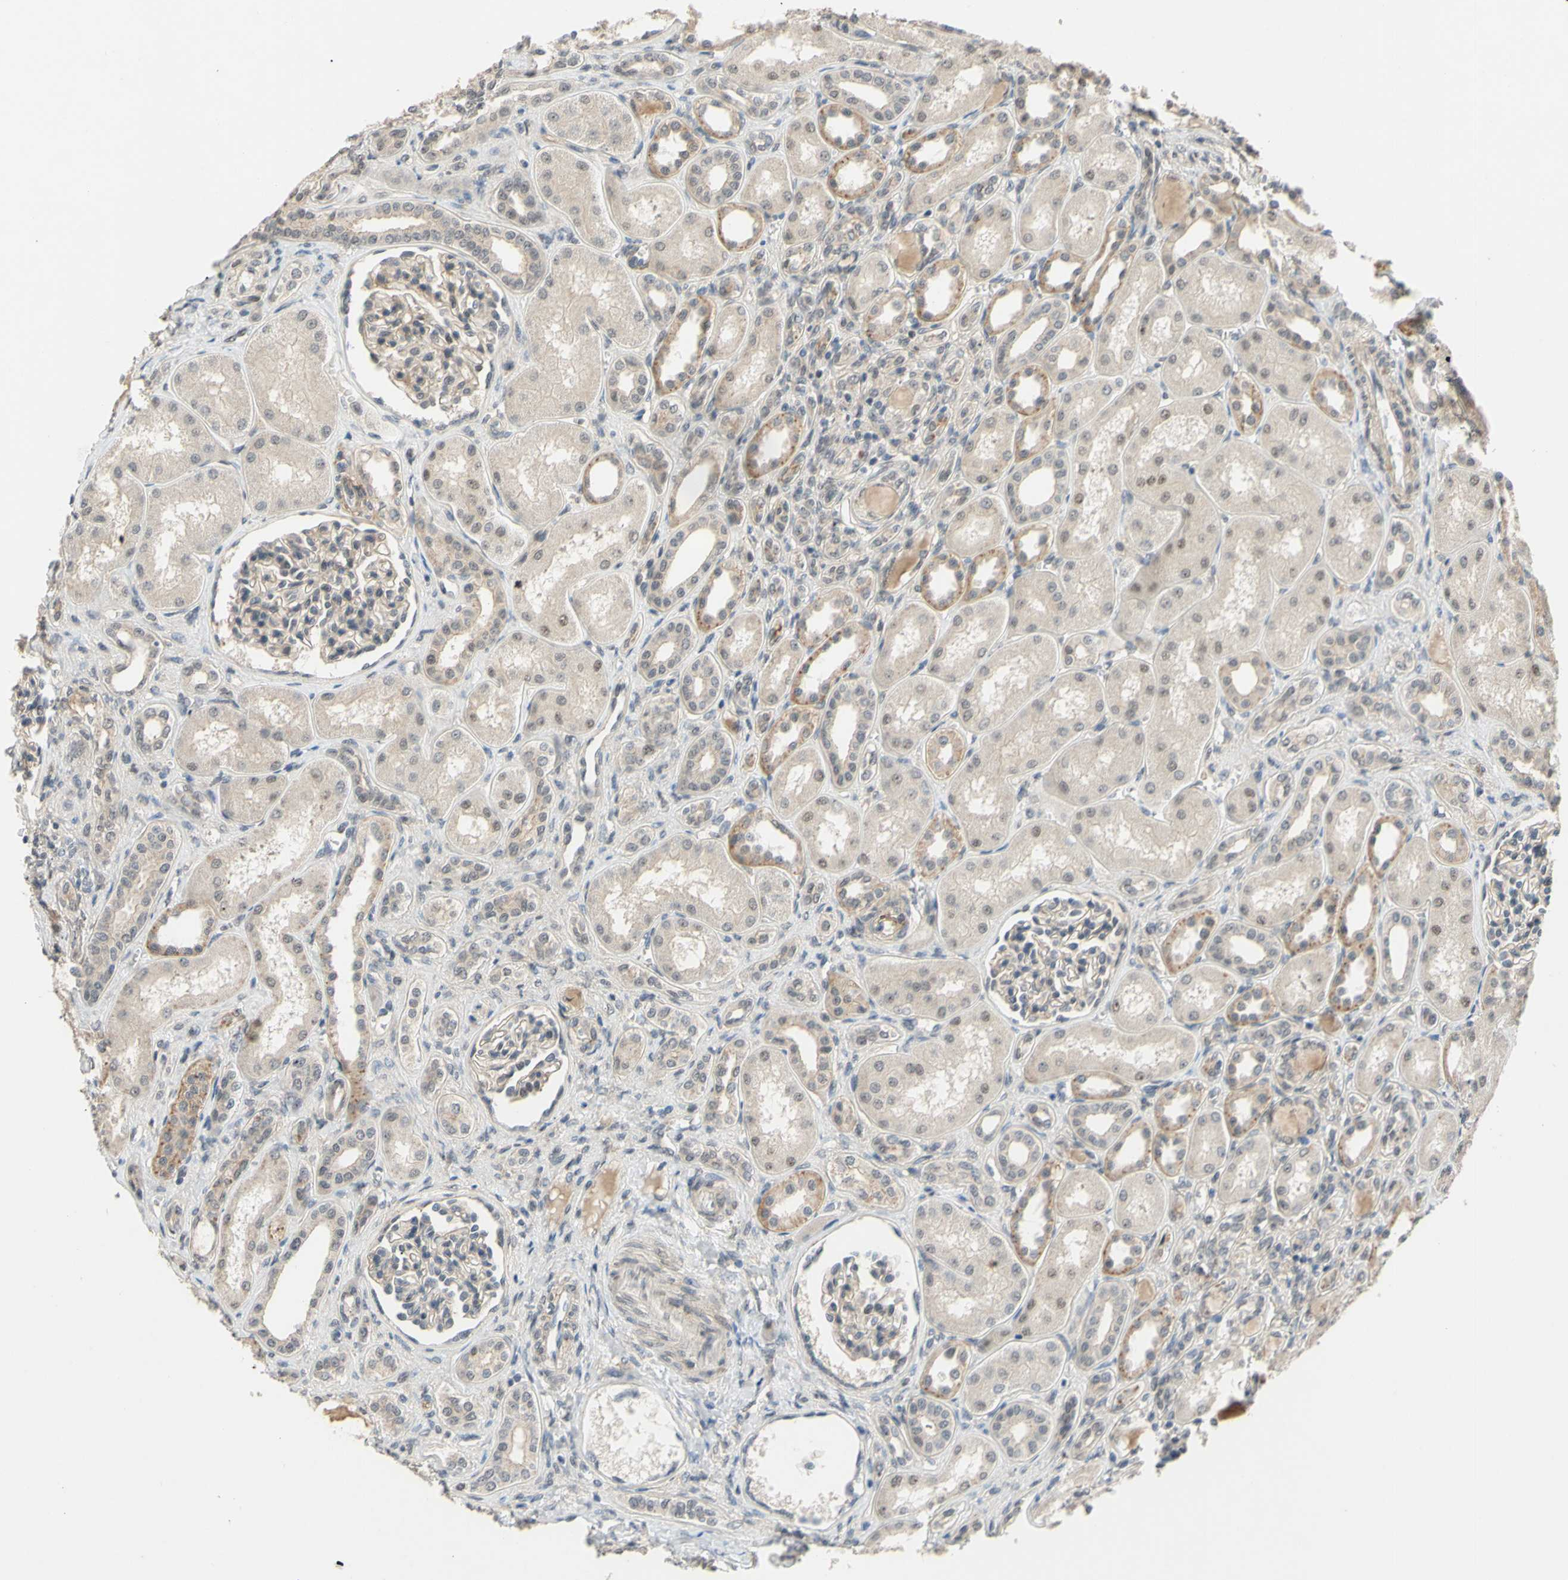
{"staining": {"intensity": "weak", "quantity": "<25%", "location": "cytoplasmic/membranous"}, "tissue": "kidney", "cell_type": "Cells in glomeruli", "image_type": "normal", "snomed": [{"axis": "morphology", "description": "Normal tissue, NOS"}, {"axis": "topography", "description": "Kidney"}], "caption": "Micrograph shows no significant protein staining in cells in glomeruli of benign kidney. (Stains: DAB (3,3'-diaminobenzidine) IHC with hematoxylin counter stain, Microscopy: brightfield microscopy at high magnification).", "gene": "ALK", "patient": {"sex": "male", "age": 7}}